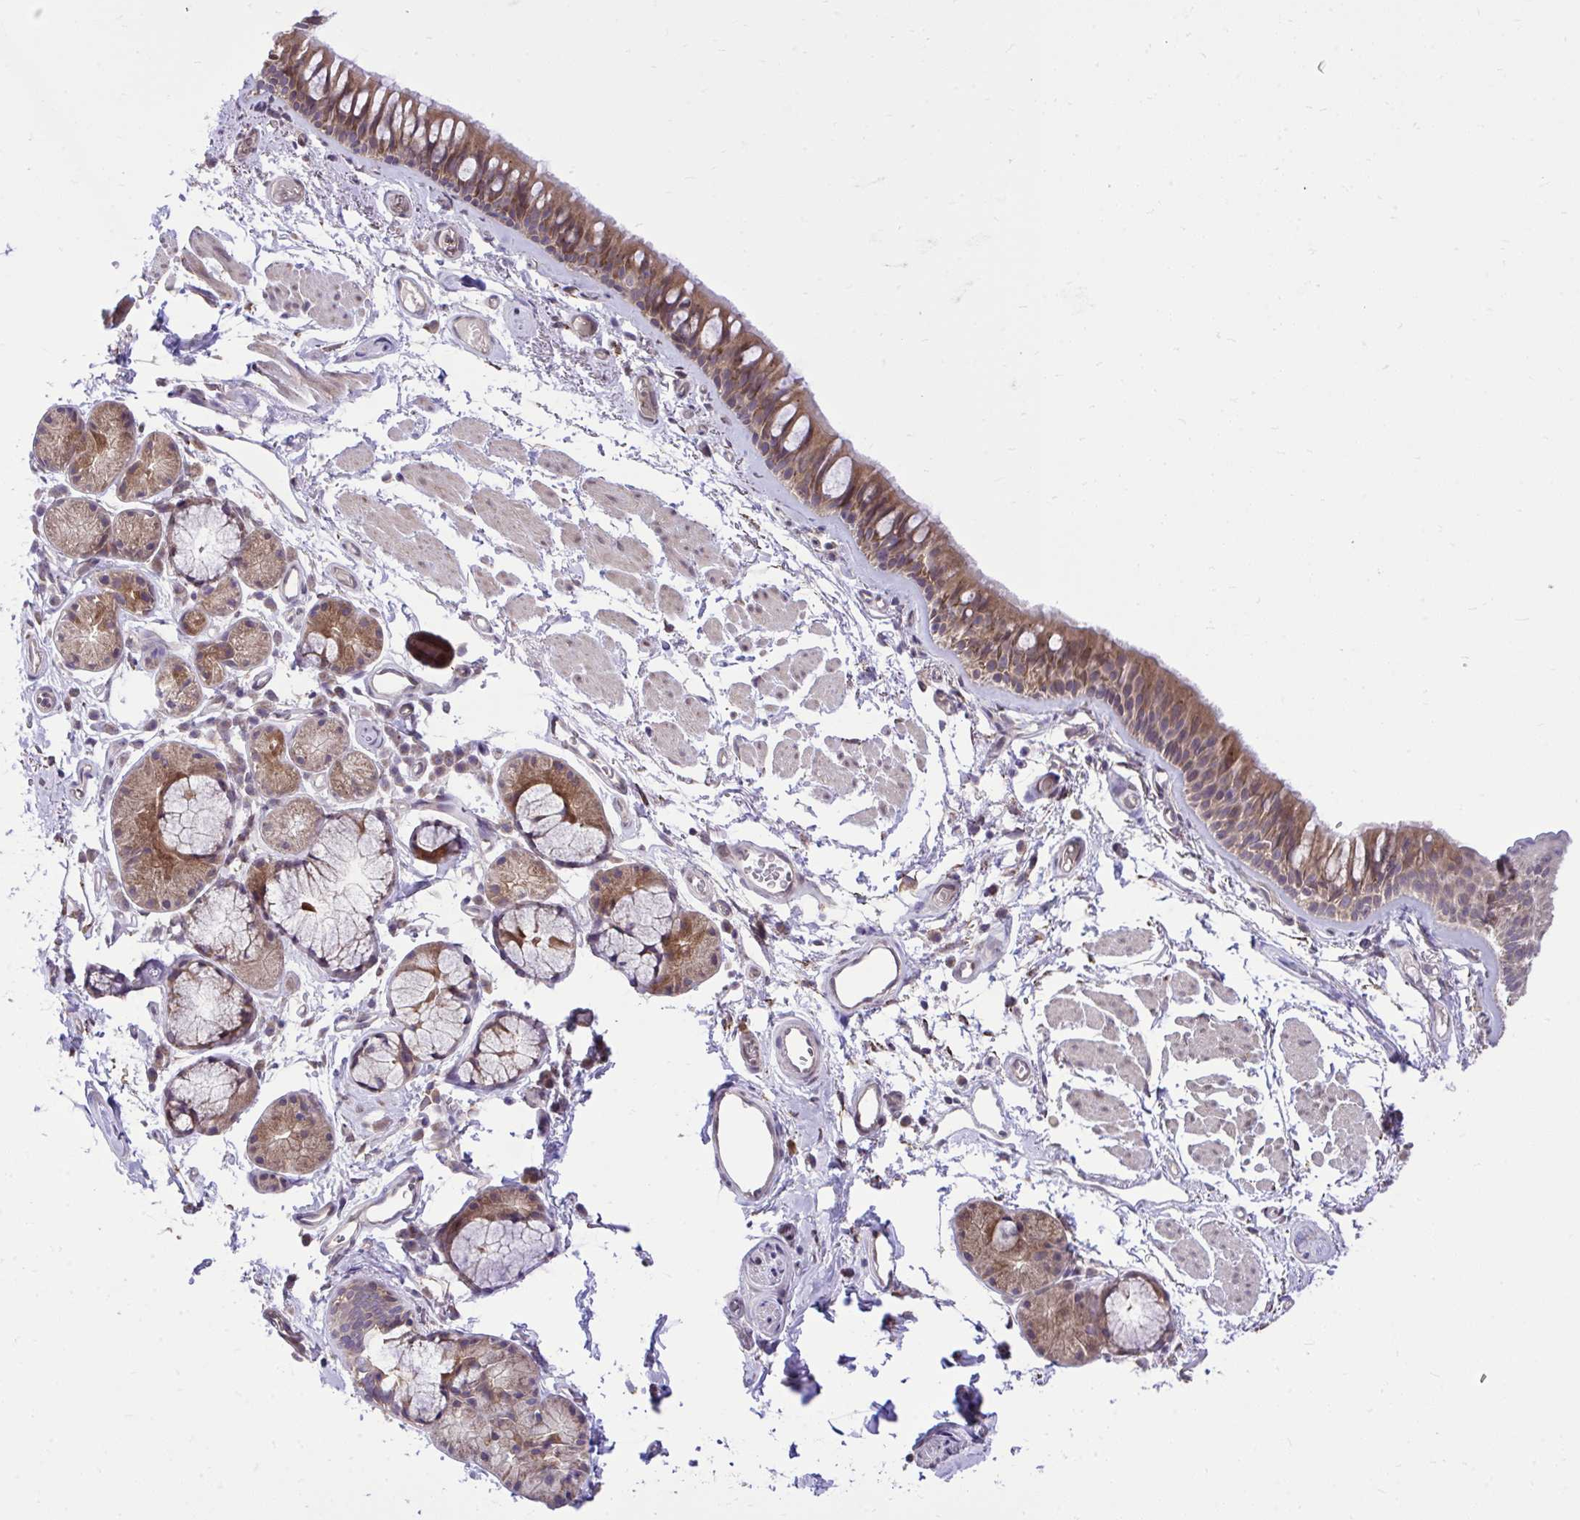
{"staining": {"intensity": "moderate", "quantity": ">75%", "location": "cytoplasmic/membranous"}, "tissue": "bronchus", "cell_type": "Respiratory epithelial cells", "image_type": "normal", "snomed": [{"axis": "morphology", "description": "Normal tissue, NOS"}, {"axis": "topography", "description": "Cartilage tissue"}, {"axis": "topography", "description": "Bronchus"}], "caption": "Bronchus stained with immunohistochemistry demonstrates moderate cytoplasmic/membranous expression in about >75% of respiratory epithelial cells.", "gene": "CEACAM18", "patient": {"sex": "female", "age": 79}}